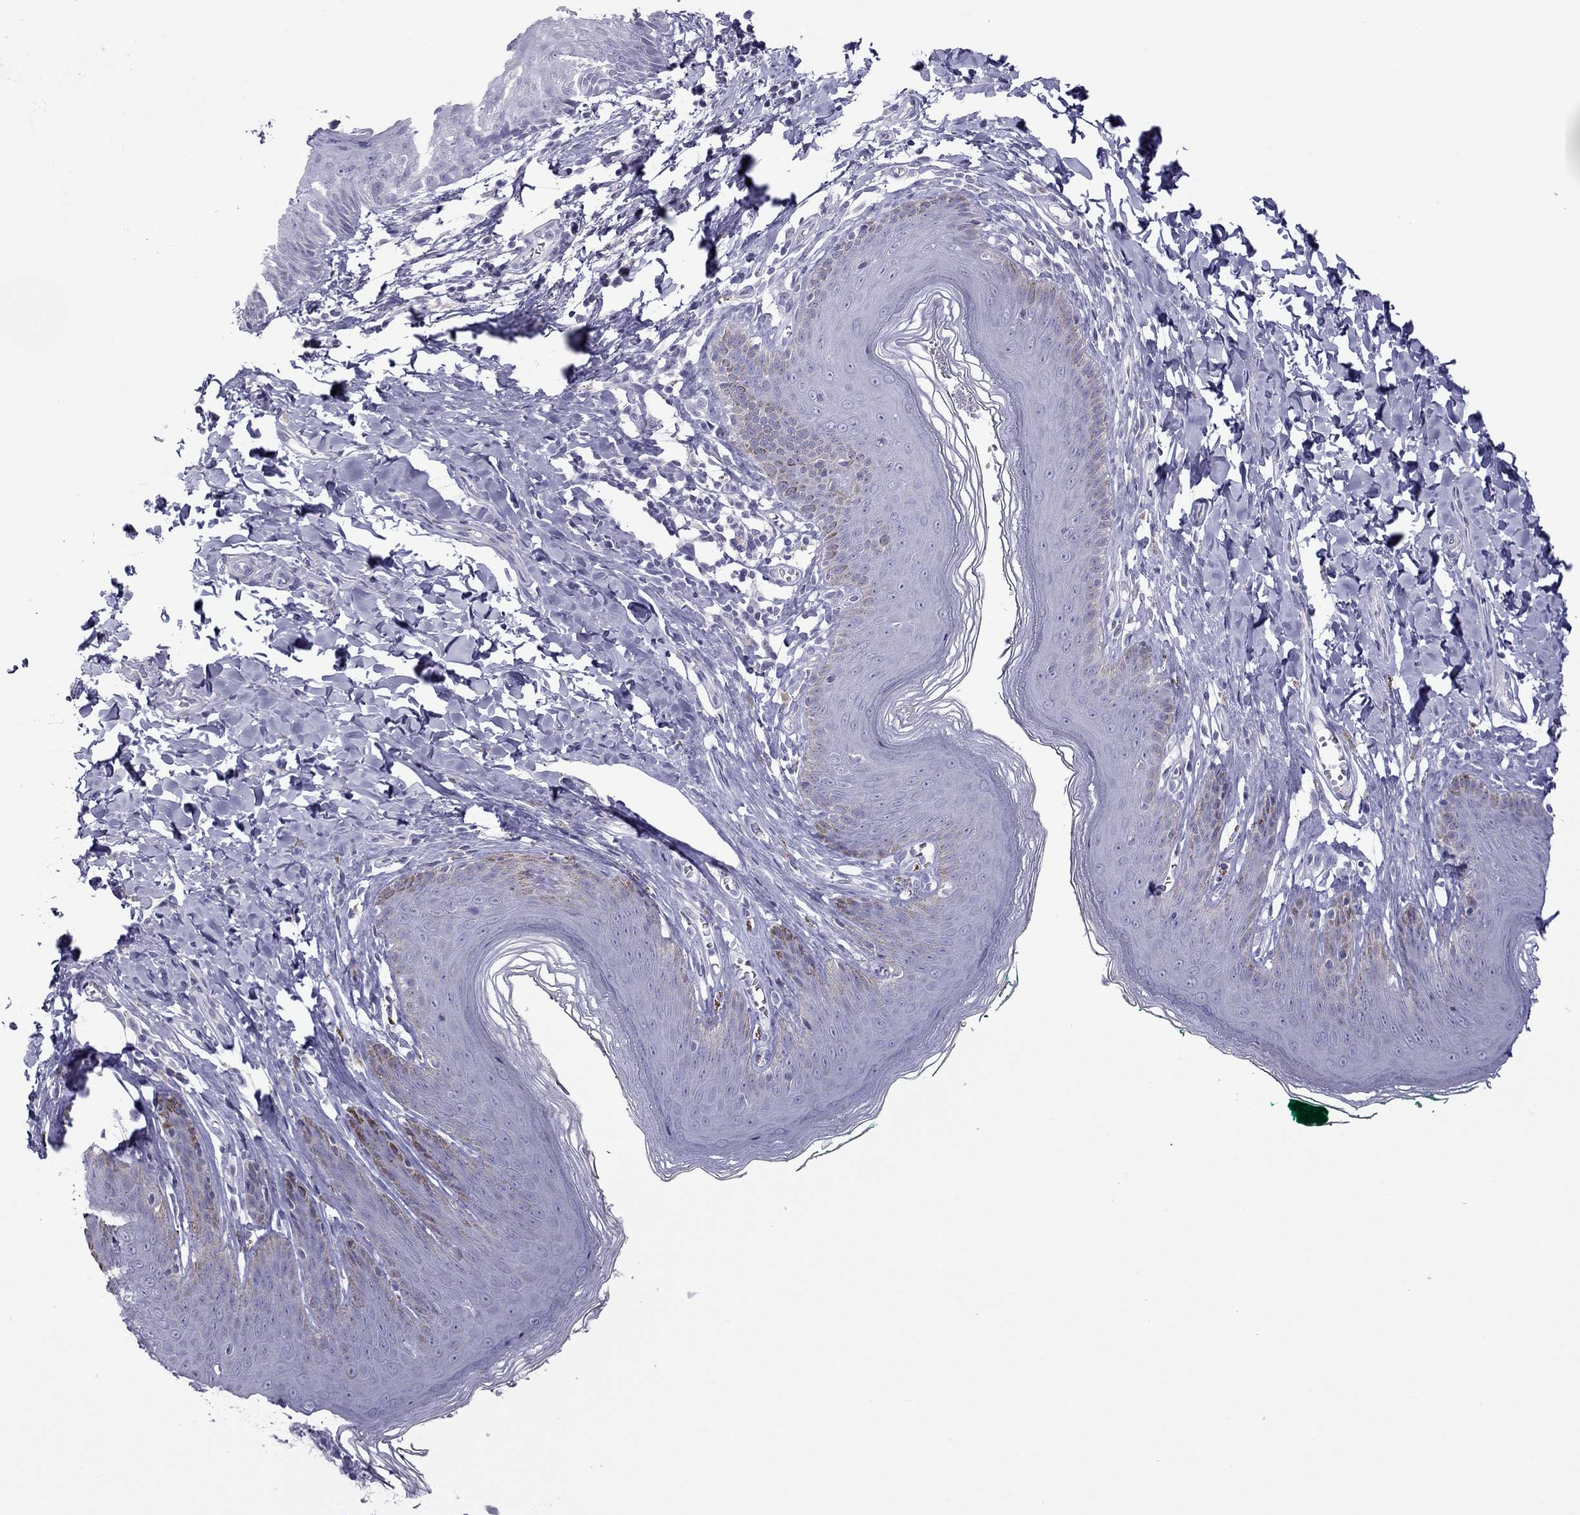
{"staining": {"intensity": "negative", "quantity": "none", "location": "none"}, "tissue": "skin", "cell_type": "Epidermal cells", "image_type": "normal", "snomed": [{"axis": "morphology", "description": "Normal tissue, NOS"}, {"axis": "topography", "description": "Vulva"}, {"axis": "topography", "description": "Peripheral nerve tissue"}], "caption": "Normal skin was stained to show a protein in brown. There is no significant staining in epidermal cells.", "gene": "TEX14", "patient": {"sex": "female", "age": 66}}